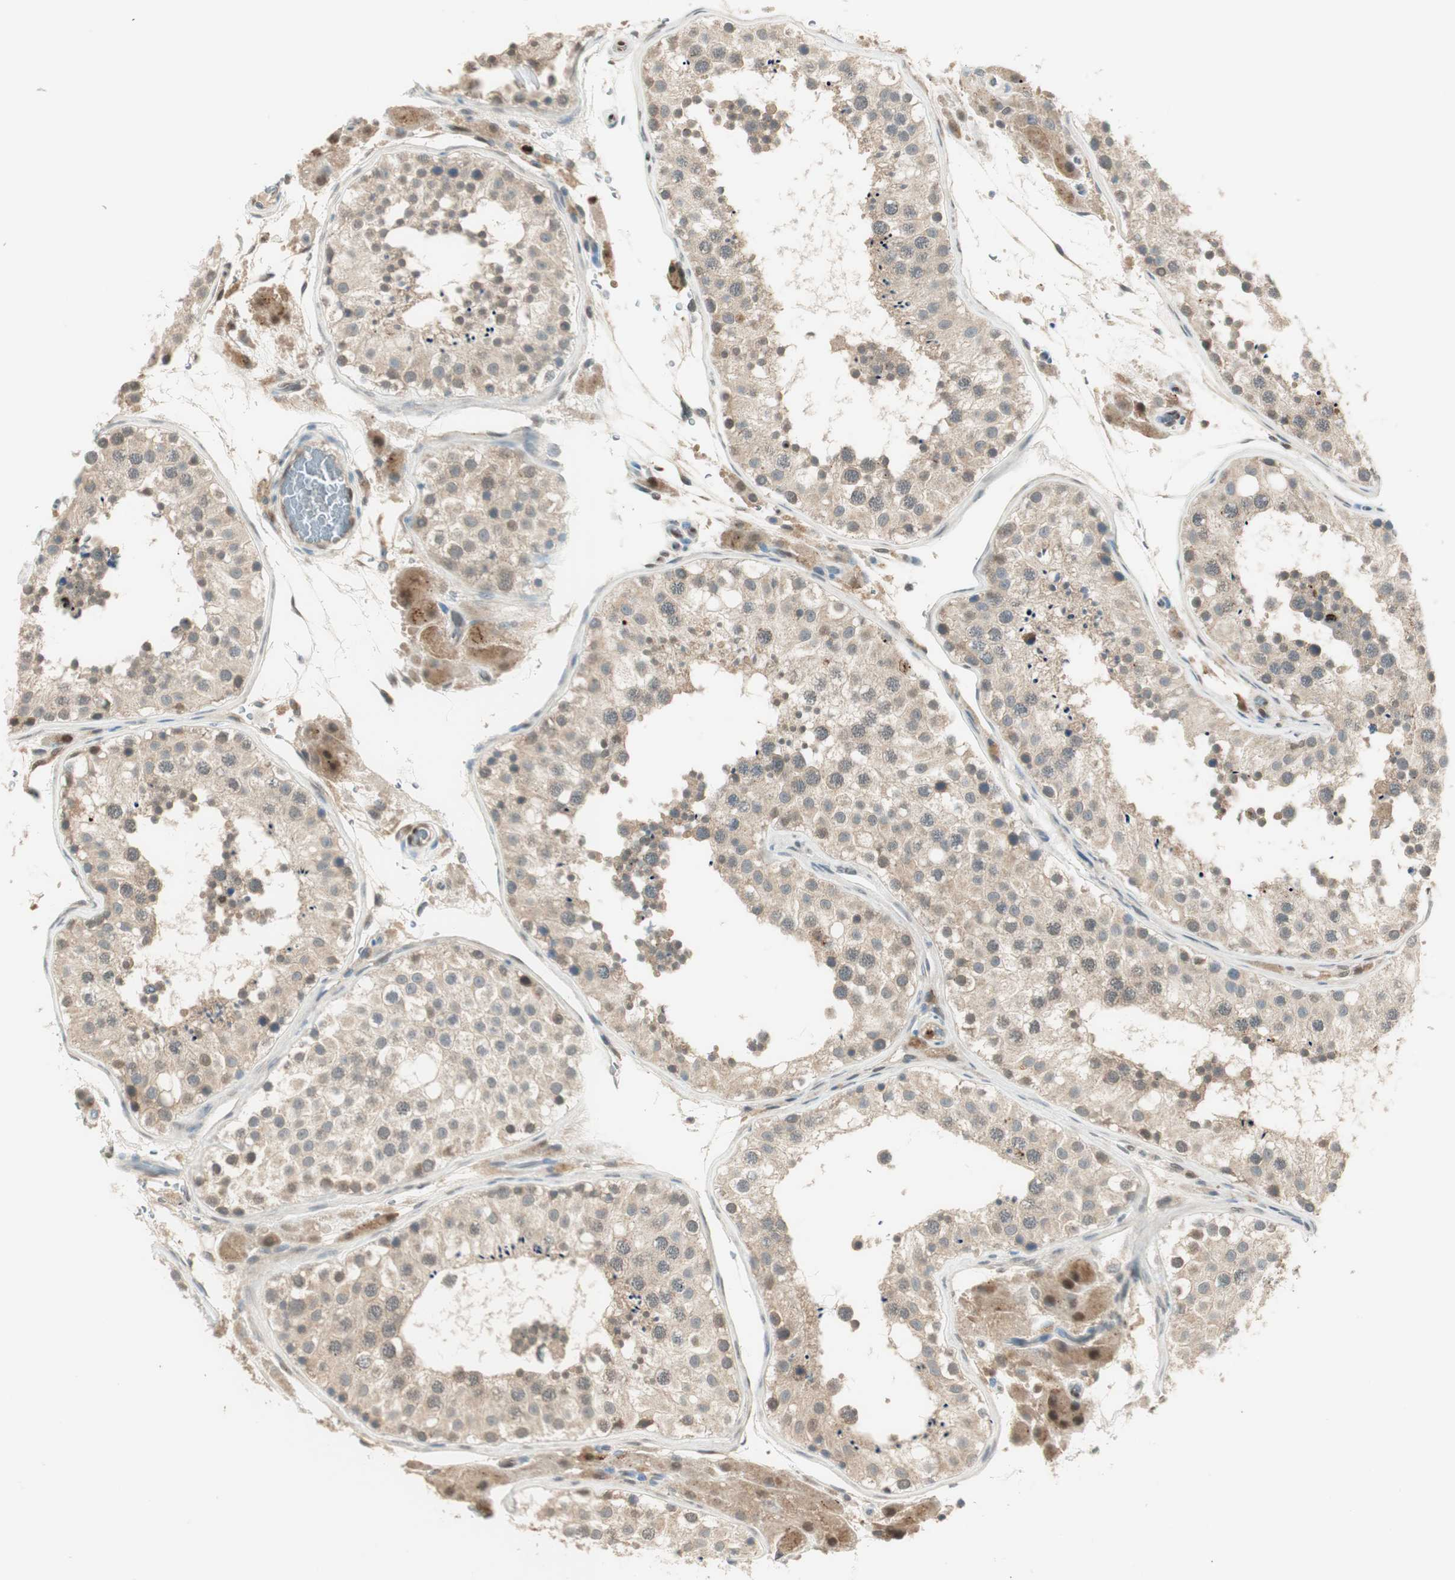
{"staining": {"intensity": "weak", "quantity": "25%-75%", "location": "cytoplasmic/membranous,nuclear"}, "tissue": "testis", "cell_type": "Cells in seminiferous ducts", "image_type": "normal", "snomed": [{"axis": "morphology", "description": "Normal tissue, NOS"}, {"axis": "topography", "description": "Testis"}, {"axis": "topography", "description": "Epididymis"}], "caption": "Weak cytoplasmic/membranous,nuclear expression is seen in approximately 25%-75% of cells in seminiferous ducts in normal testis.", "gene": "LTA4H", "patient": {"sex": "male", "age": 26}}